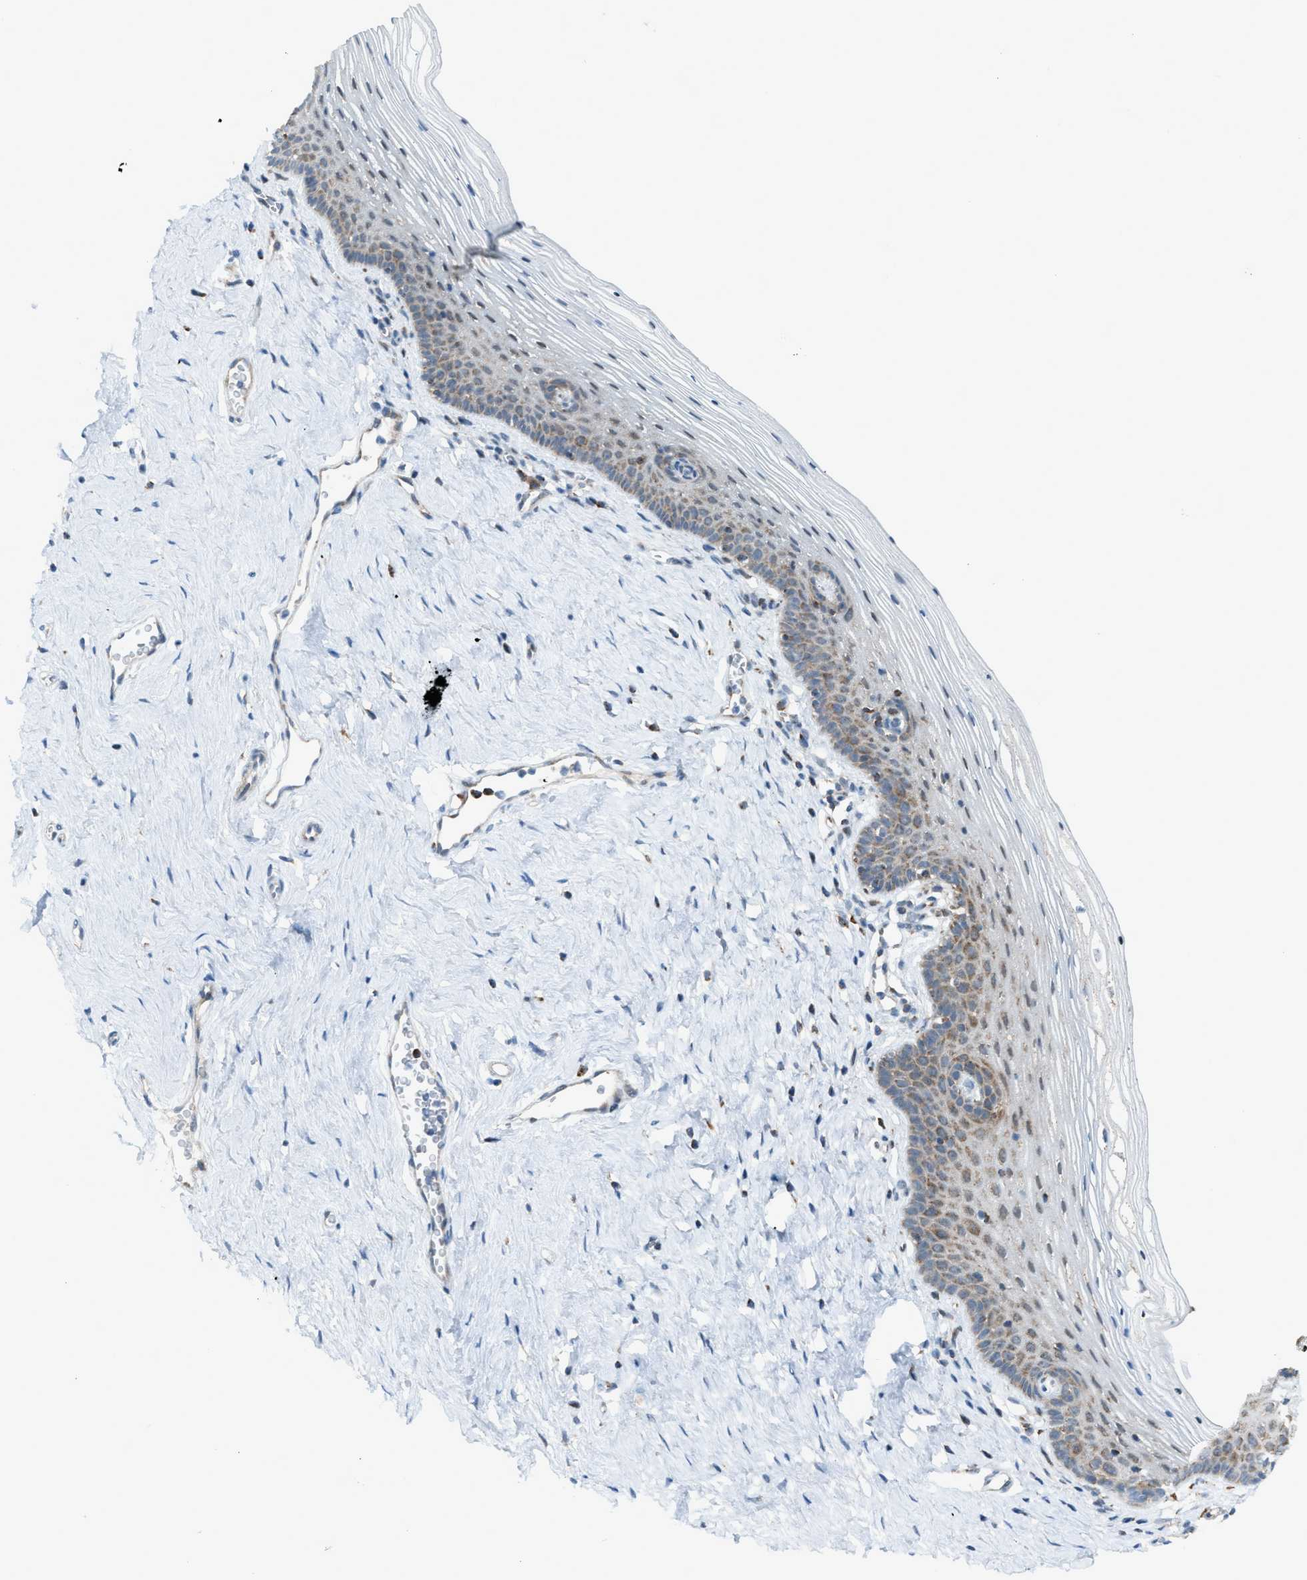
{"staining": {"intensity": "moderate", "quantity": "25%-75%", "location": "cytoplasmic/membranous"}, "tissue": "vagina", "cell_type": "Squamous epithelial cells", "image_type": "normal", "snomed": [{"axis": "morphology", "description": "Normal tissue, NOS"}, {"axis": "topography", "description": "Vagina"}], "caption": "High-power microscopy captured an immunohistochemistry (IHC) image of unremarkable vagina, revealing moderate cytoplasmic/membranous expression in approximately 25%-75% of squamous epithelial cells. The staining was performed using DAB to visualize the protein expression in brown, while the nuclei were stained in blue with hematoxylin (Magnification: 20x).", "gene": "SRM", "patient": {"sex": "female", "age": 32}}